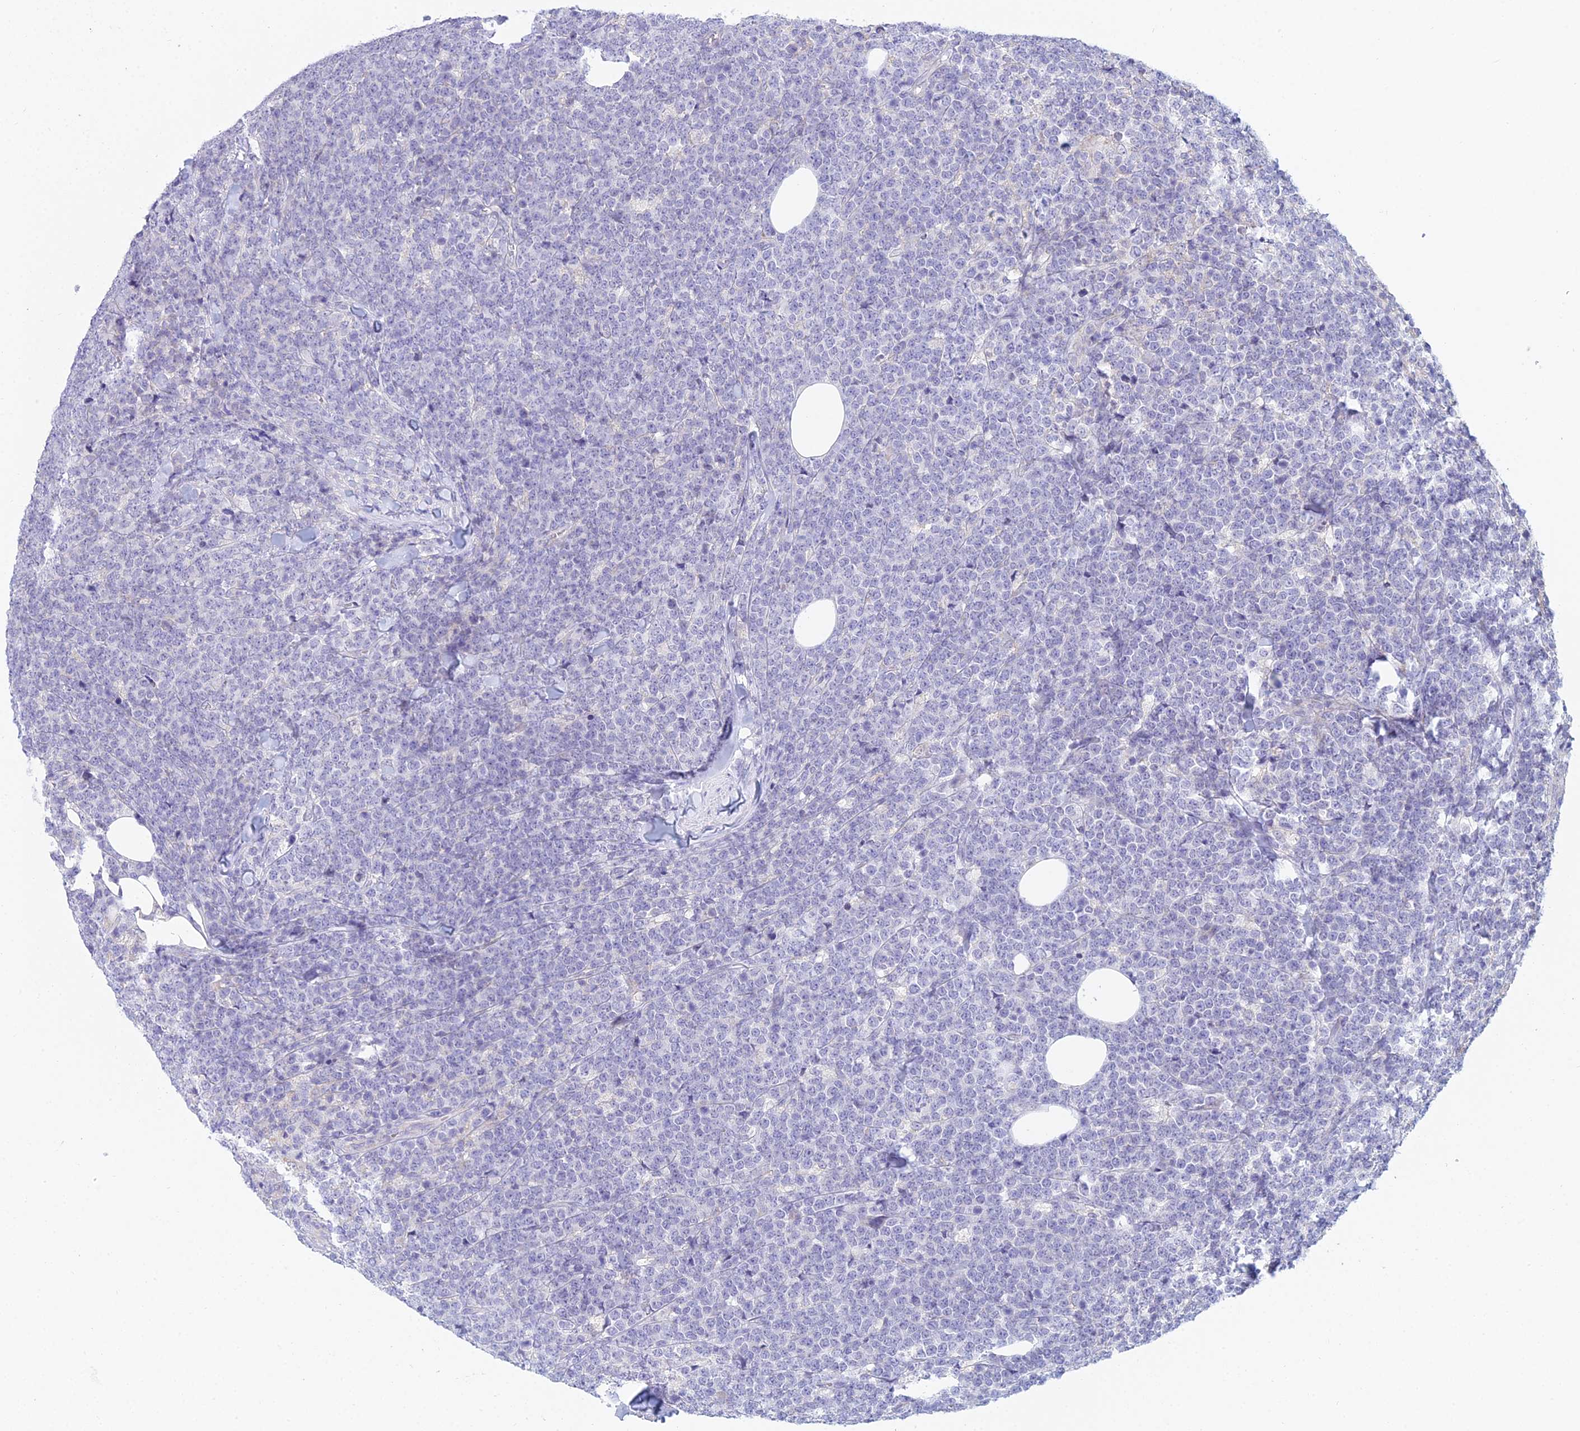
{"staining": {"intensity": "negative", "quantity": "none", "location": "none"}, "tissue": "lymphoma", "cell_type": "Tumor cells", "image_type": "cancer", "snomed": [{"axis": "morphology", "description": "Malignant lymphoma, non-Hodgkin's type, High grade"}, {"axis": "topography", "description": "Small intestine"}], "caption": "Immunohistochemistry (IHC) micrograph of neoplastic tissue: high-grade malignant lymphoma, non-Hodgkin's type stained with DAB exhibits no significant protein expression in tumor cells.", "gene": "CFAP206", "patient": {"sex": "male", "age": 8}}